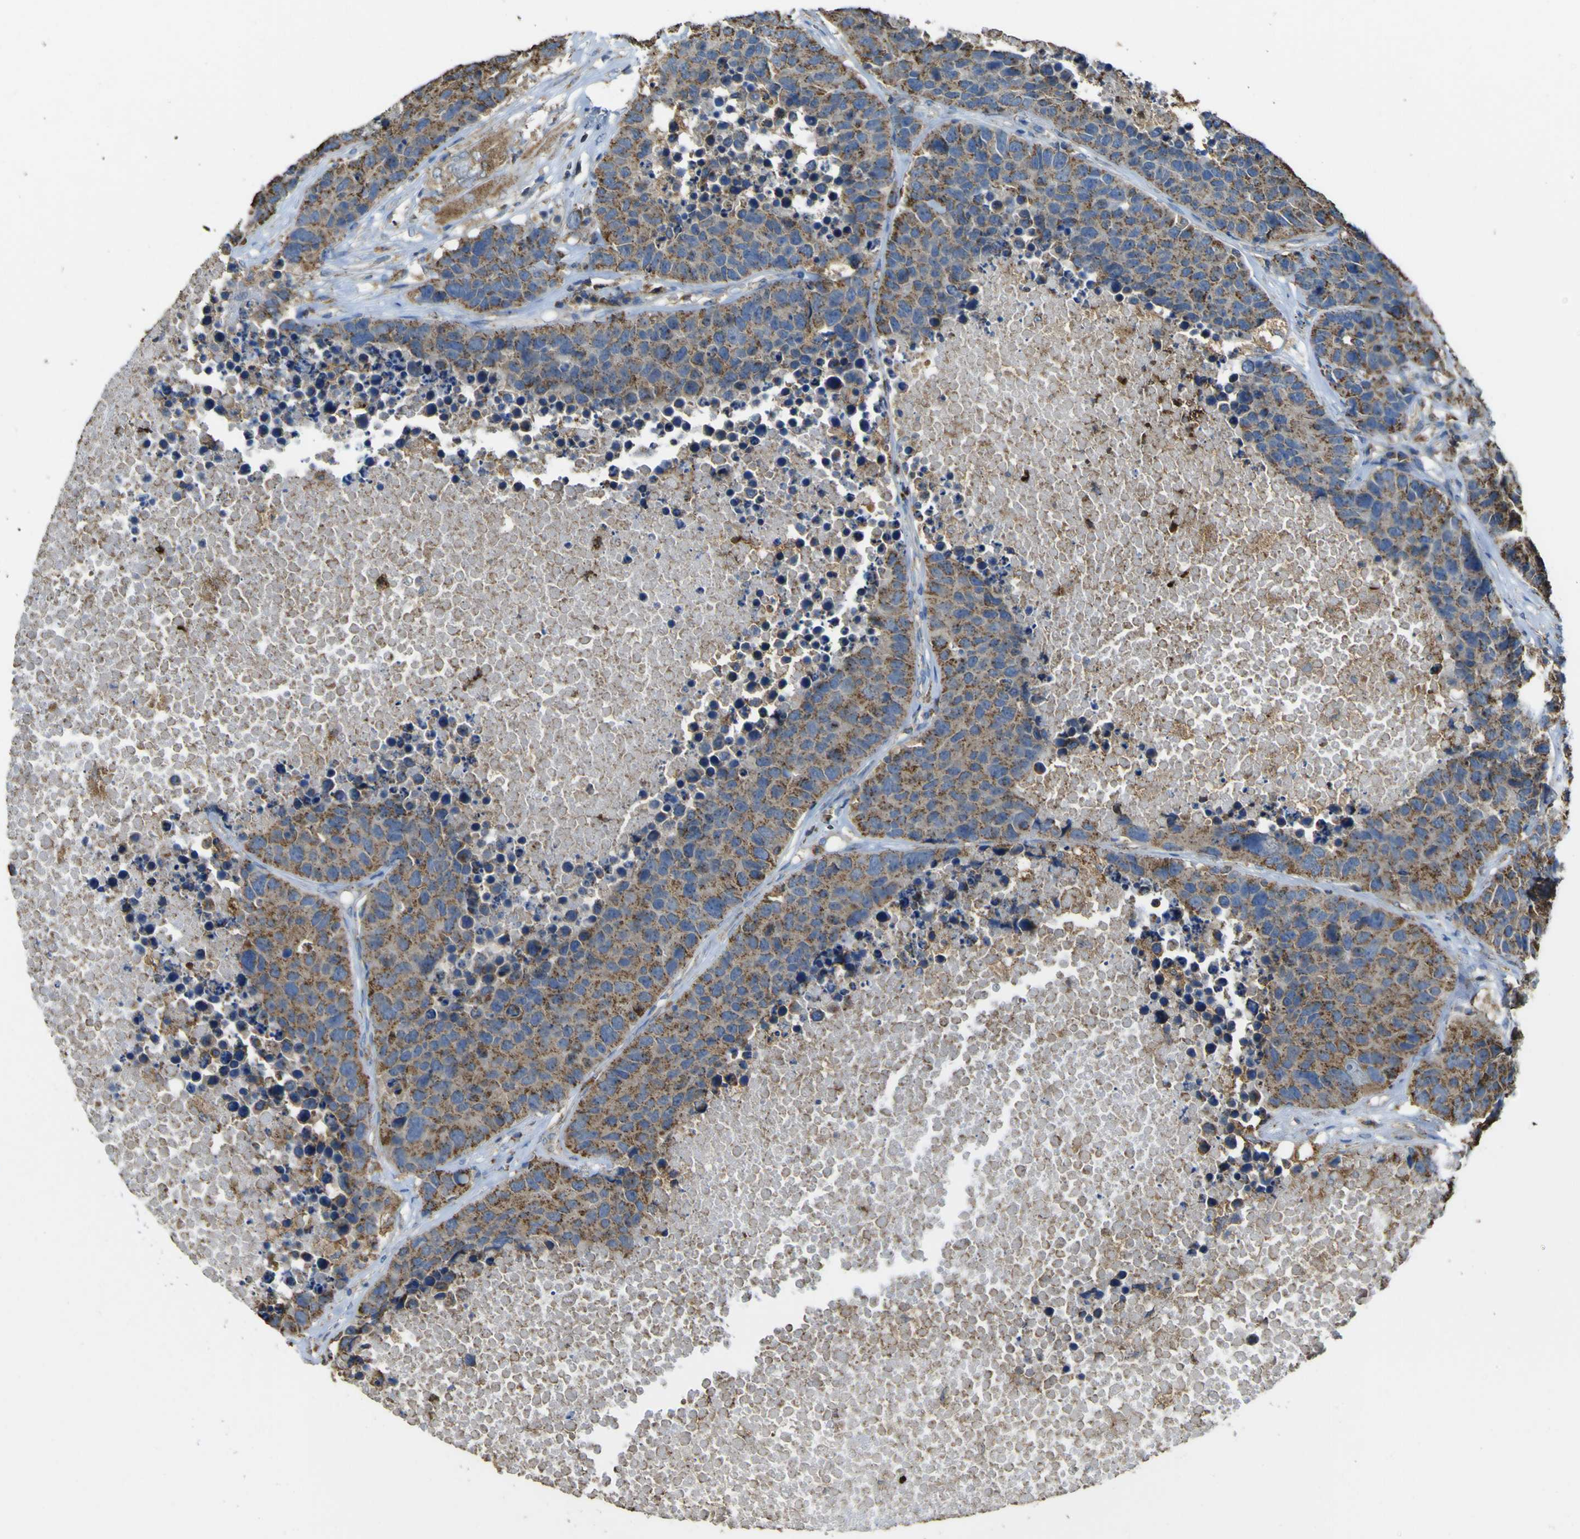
{"staining": {"intensity": "moderate", "quantity": ">75%", "location": "cytoplasmic/membranous"}, "tissue": "carcinoid", "cell_type": "Tumor cells", "image_type": "cancer", "snomed": [{"axis": "morphology", "description": "Carcinoid, malignant, NOS"}, {"axis": "topography", "description": "Lung"}], "caption": "Protein analysis of carcinoid tissue exhibits moderate cytoplasmic/membranous positivity in about >75% of tumor cells.", "gene": "ACSL3", "patient": {"sex": "male", "age": 60}}